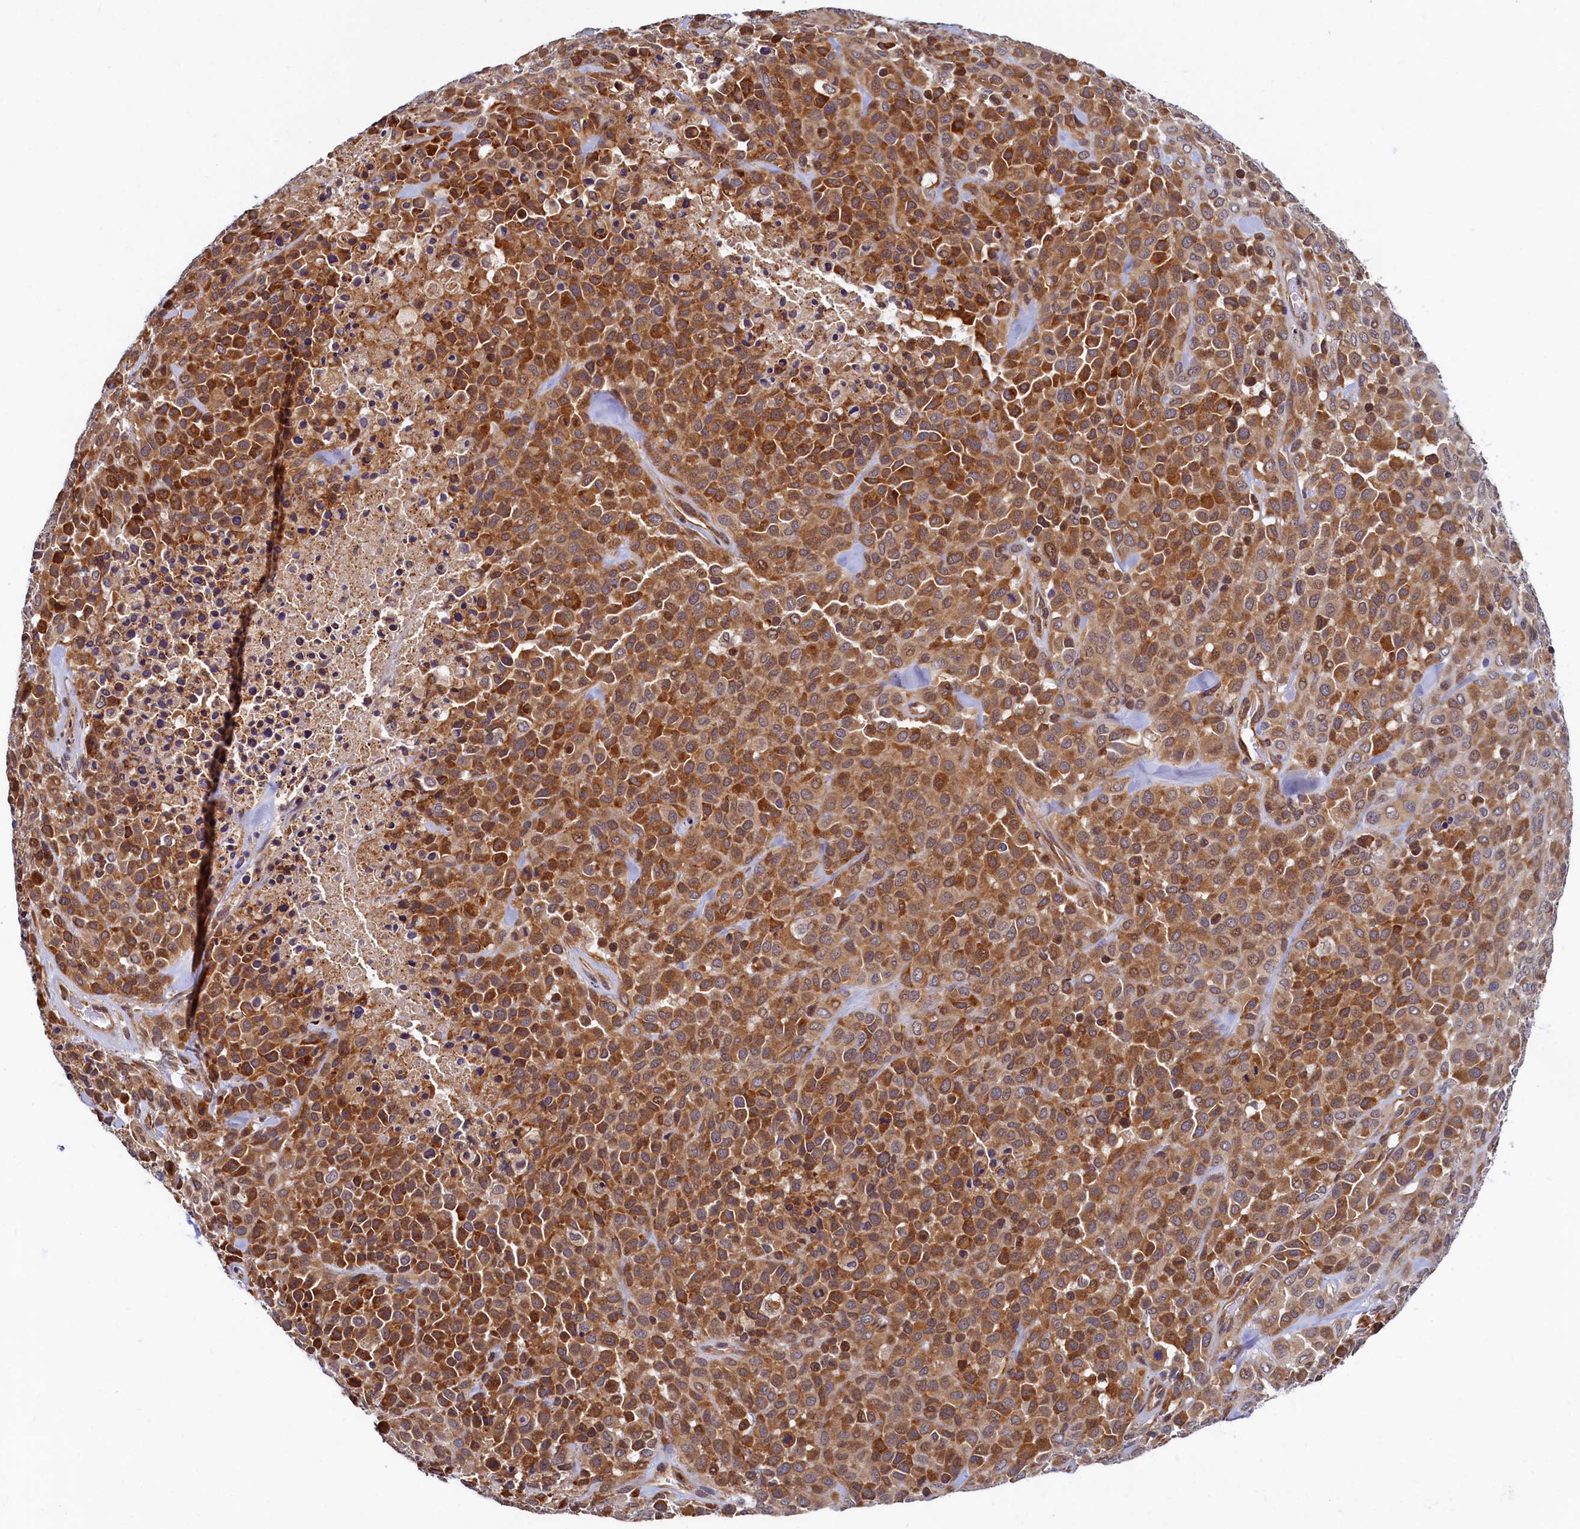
{"staining": {"intensity": "moderate", "quantity": ">75%", "location": "cytoplasmic/membranous"}, "tissue": "melanoma", "cell_type": "Tumor cells", "image_type": "cancer", "snomed": [{"axis": "morphology", "description": "Malignant melanoma, Metastatic site"}, {"axis": "topography", "description": "Skin"}], "caption": "A high-resolution image shows immunohistochemistry staining of melanoma, which demonstrates moderate cytoplasmic/membranous staining in about >75% of tumor cells. The protein of interest is shown in brown color, while the nuclei are stained blue.", "gene": "SLC16A14", "patient": {"sex": "female", "age": 81}}